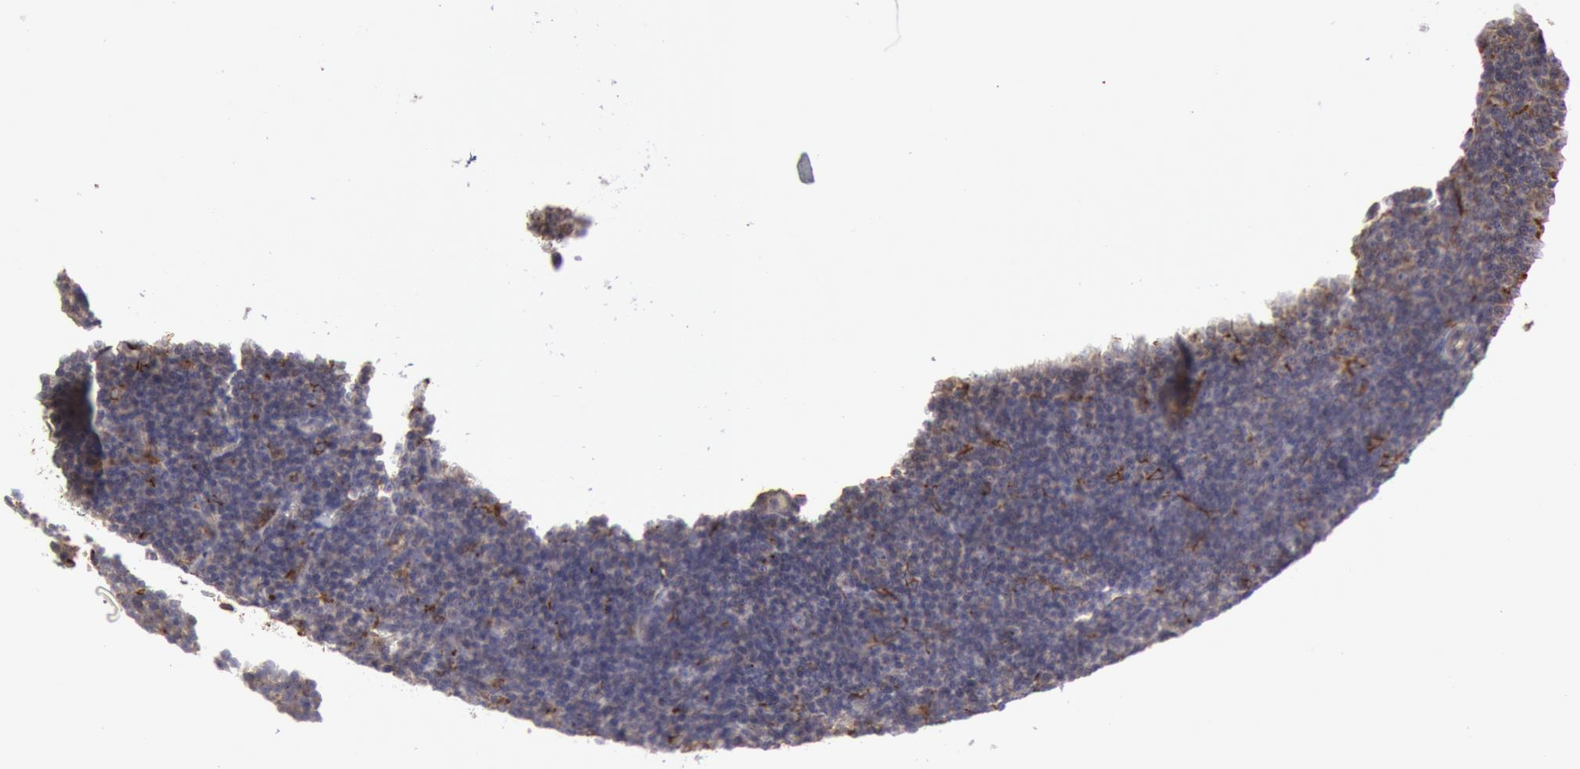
{"staining": {"intensity": "negative", "quantity": "none", "location": "none"}, "tissue": "lymphoma", "cell_type": "Tumor cells", "image_type": "cancer", "snomed": [{"axis": "morphology", "description": "Malignant lymphoma, non-Hodgkin's type, Low grade"}, {"axis": "topography", "description": "Lymph node"}], "caption": "A micrograph of human lymphoma is negative for staining in tumor cells.", "gene": "ERP44", "patient": {"sex": "male", "age": 57}}